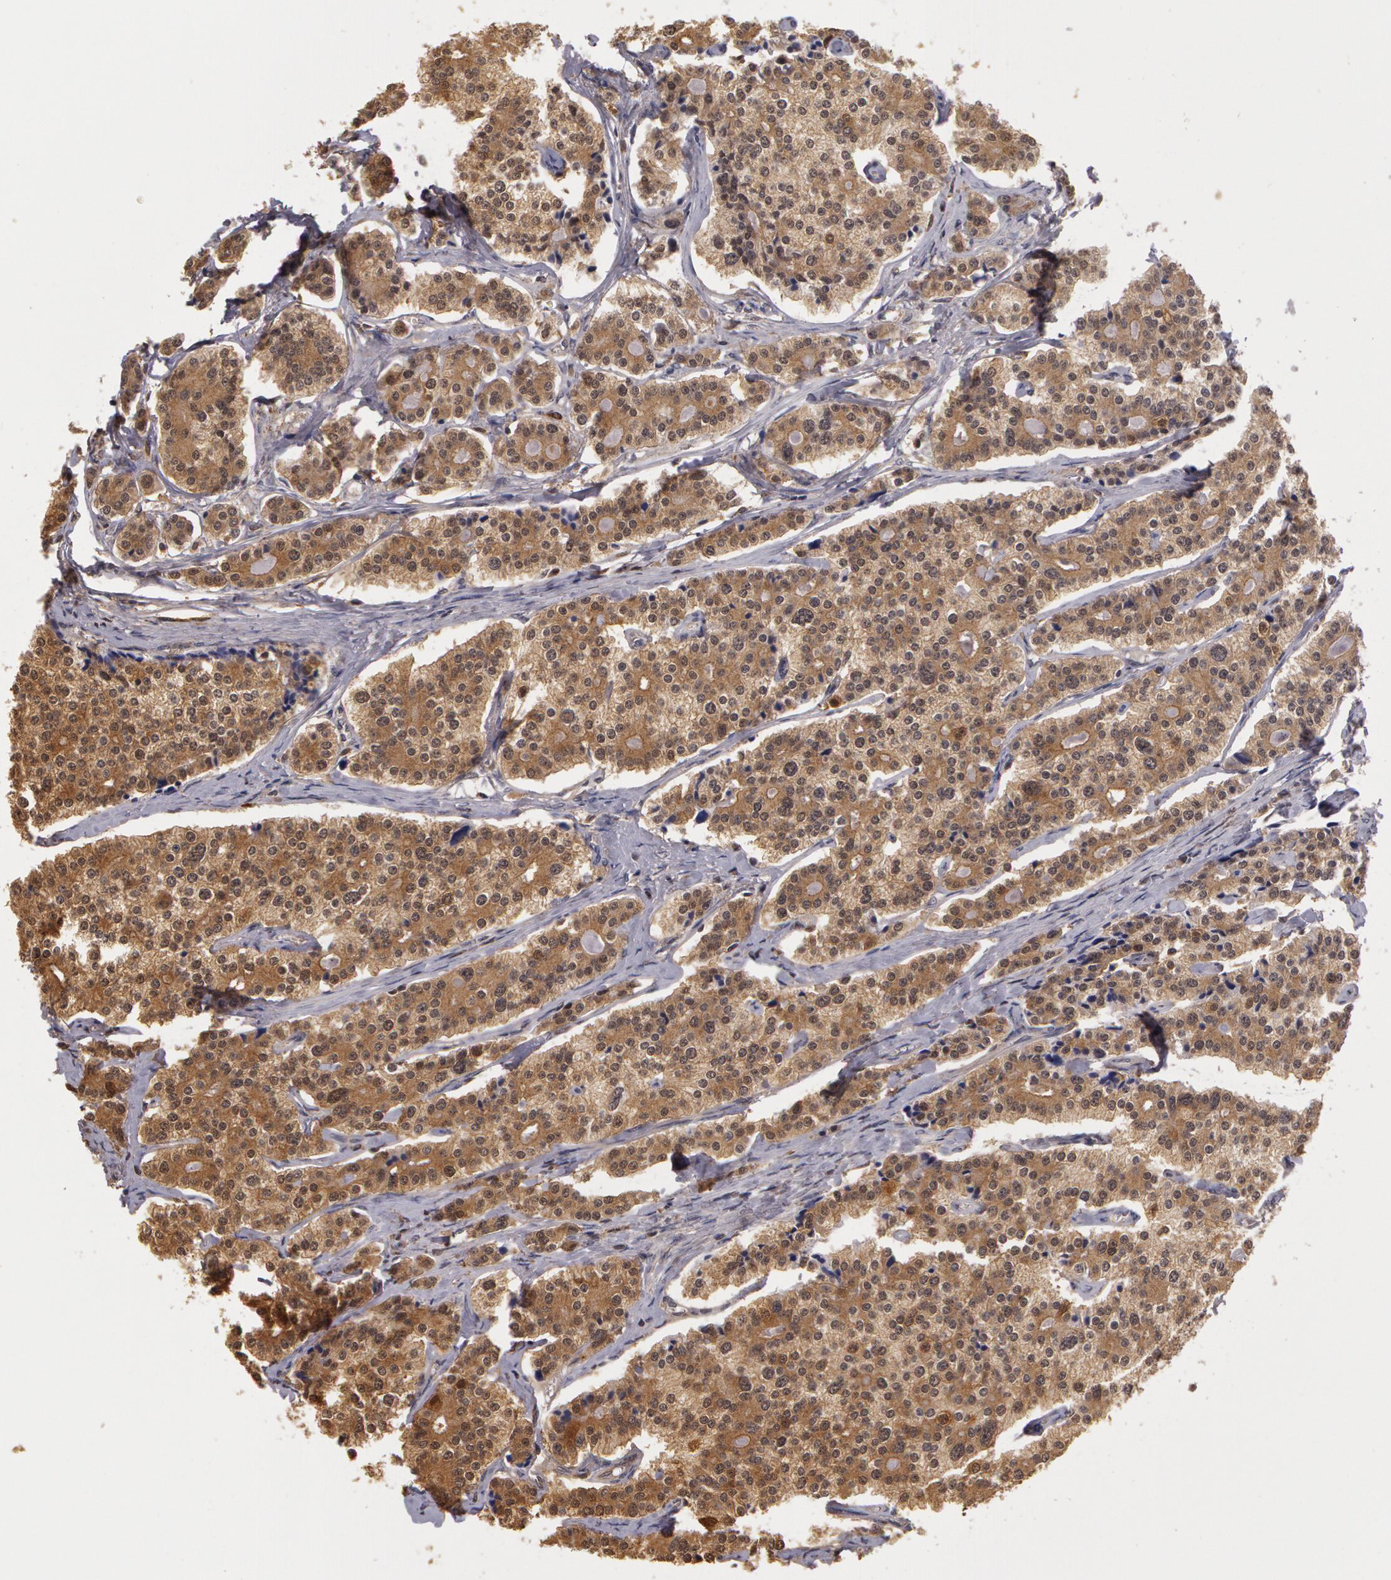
{"staining": {"intensity": "moderate", "quantity": ">75%", "location": "cytoplasmic/membranous"}, "tissue": "carcinoid", "cell_type": "Tumor cells", "image_type": "cancer", "snomed": [{"axis": "morphology", "description": "Carcinoid, malignant, NOS"}, {"axis": "topography", "description": "Small intestine"}], "caption": "DAB (3,3'-diaminobenzidine) immunohistochemical staining of carcinoid (malignant) displays moderate cytoplasmic/membranous protein staining in approximately >75% of tumor cells.", "gene": "AHSA1", "patient": {"sex": "male", "age": 63}}